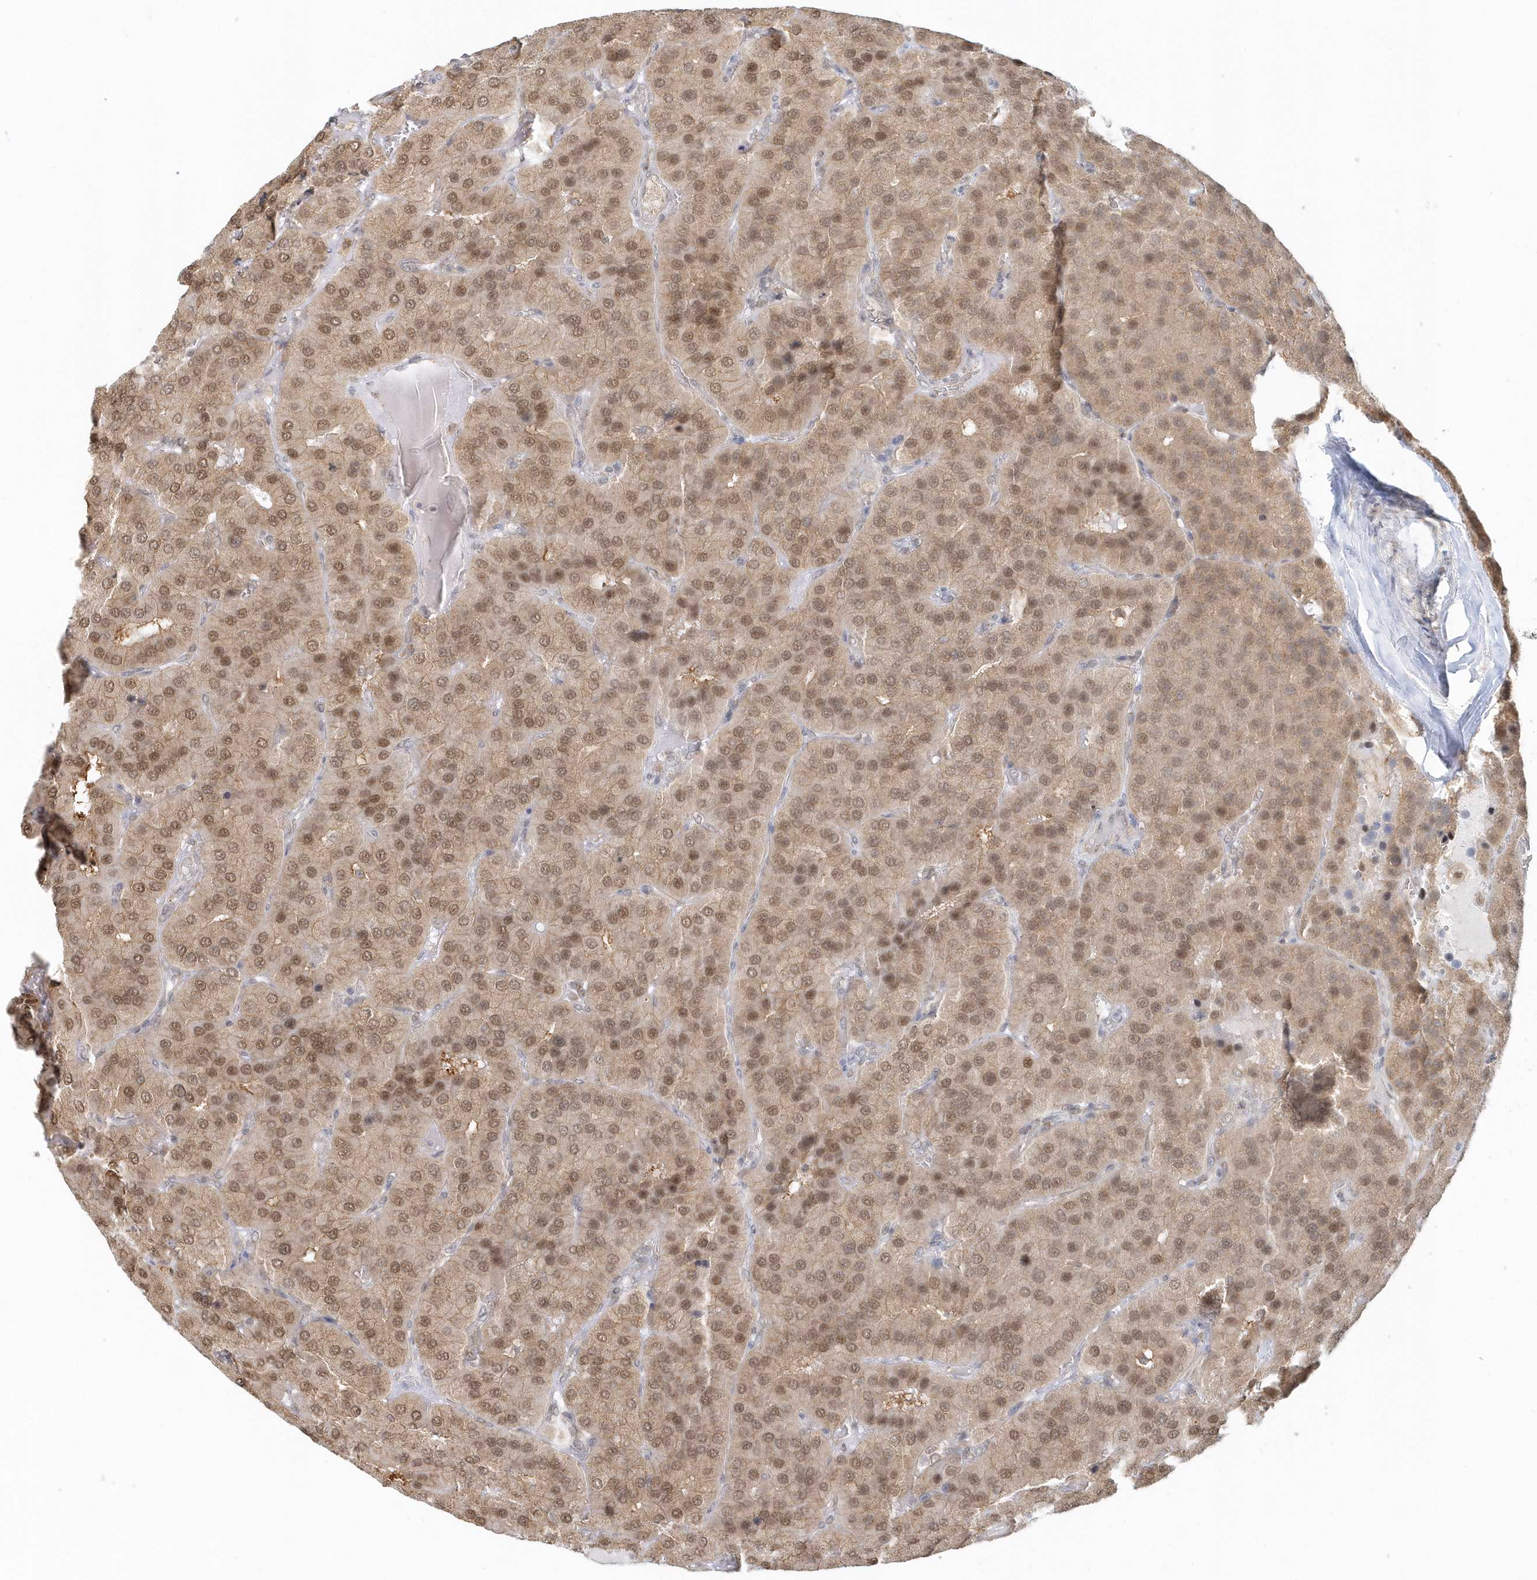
{"staining": {"intensity": "moderate", "quantity": ">75%", "location": "nuclear"}, "tissue": "parathyroid gland", "cell_type": "Glandular cells", "image_type": "normal", "snomed": [{"axis": "morphology", "description": "Normal tissue, NOS"}, {"axis": "morphology", "description": "Adenoma, NOS"}, {"axis": "topography", "description": "Parathyroid gland"}], "caption": "Protein staining of benign parathyroid gland demonstrates moderate nuclear staining in approximately >75% of glandular cells.", "gene": "PSMD6", "patient": {"sex": "female", "age": 86}}